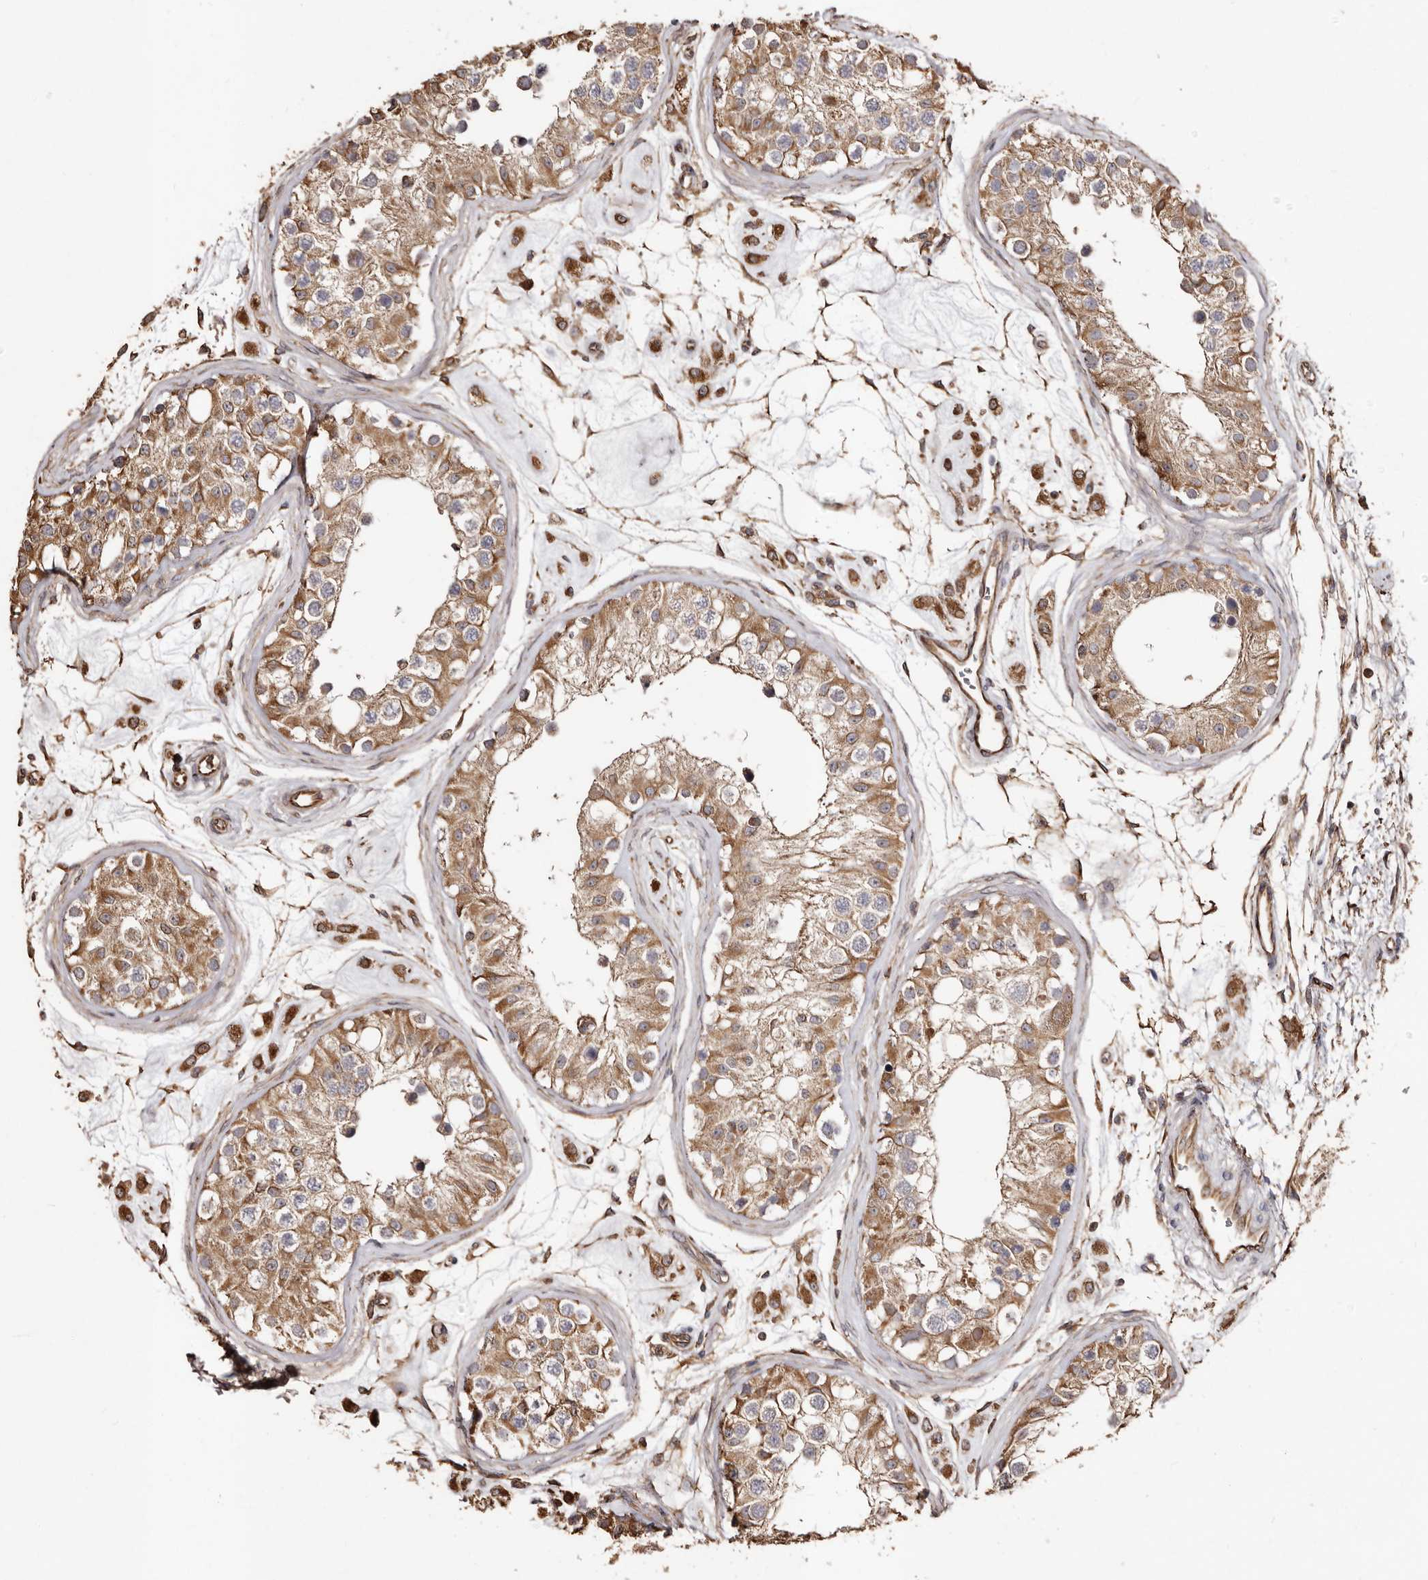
{"staining": {"intensity": "moderate", "quantity": ">75%", "location": "cytoplasmic/membranous"}, "tissue": "testis", "cell_type": "Cells in seminiferous ducts", "image_type": "normal", "snomed": [{"axis": "morphology", "description": "Normal tissue, NOS"}, {"axis": "morphology", "description": "Adenocarcinoma, metastatic, NOS"}, {"axis": "topography", "description": "Testis"}], "caption": "Immunohistochemical staining of benign human testis demonstrates moderate cytoplasmic/membranous protein expression in about >75% of cells in seminiferous ducts. The protein is stained brown, and the nuclei are stained in blue (DAB (3,3'-diaminobenzidine) IHC with brightfield microscopy, high magnification).", "gene": "MACC1", "patient": {"sex": "male", "age": 26}}